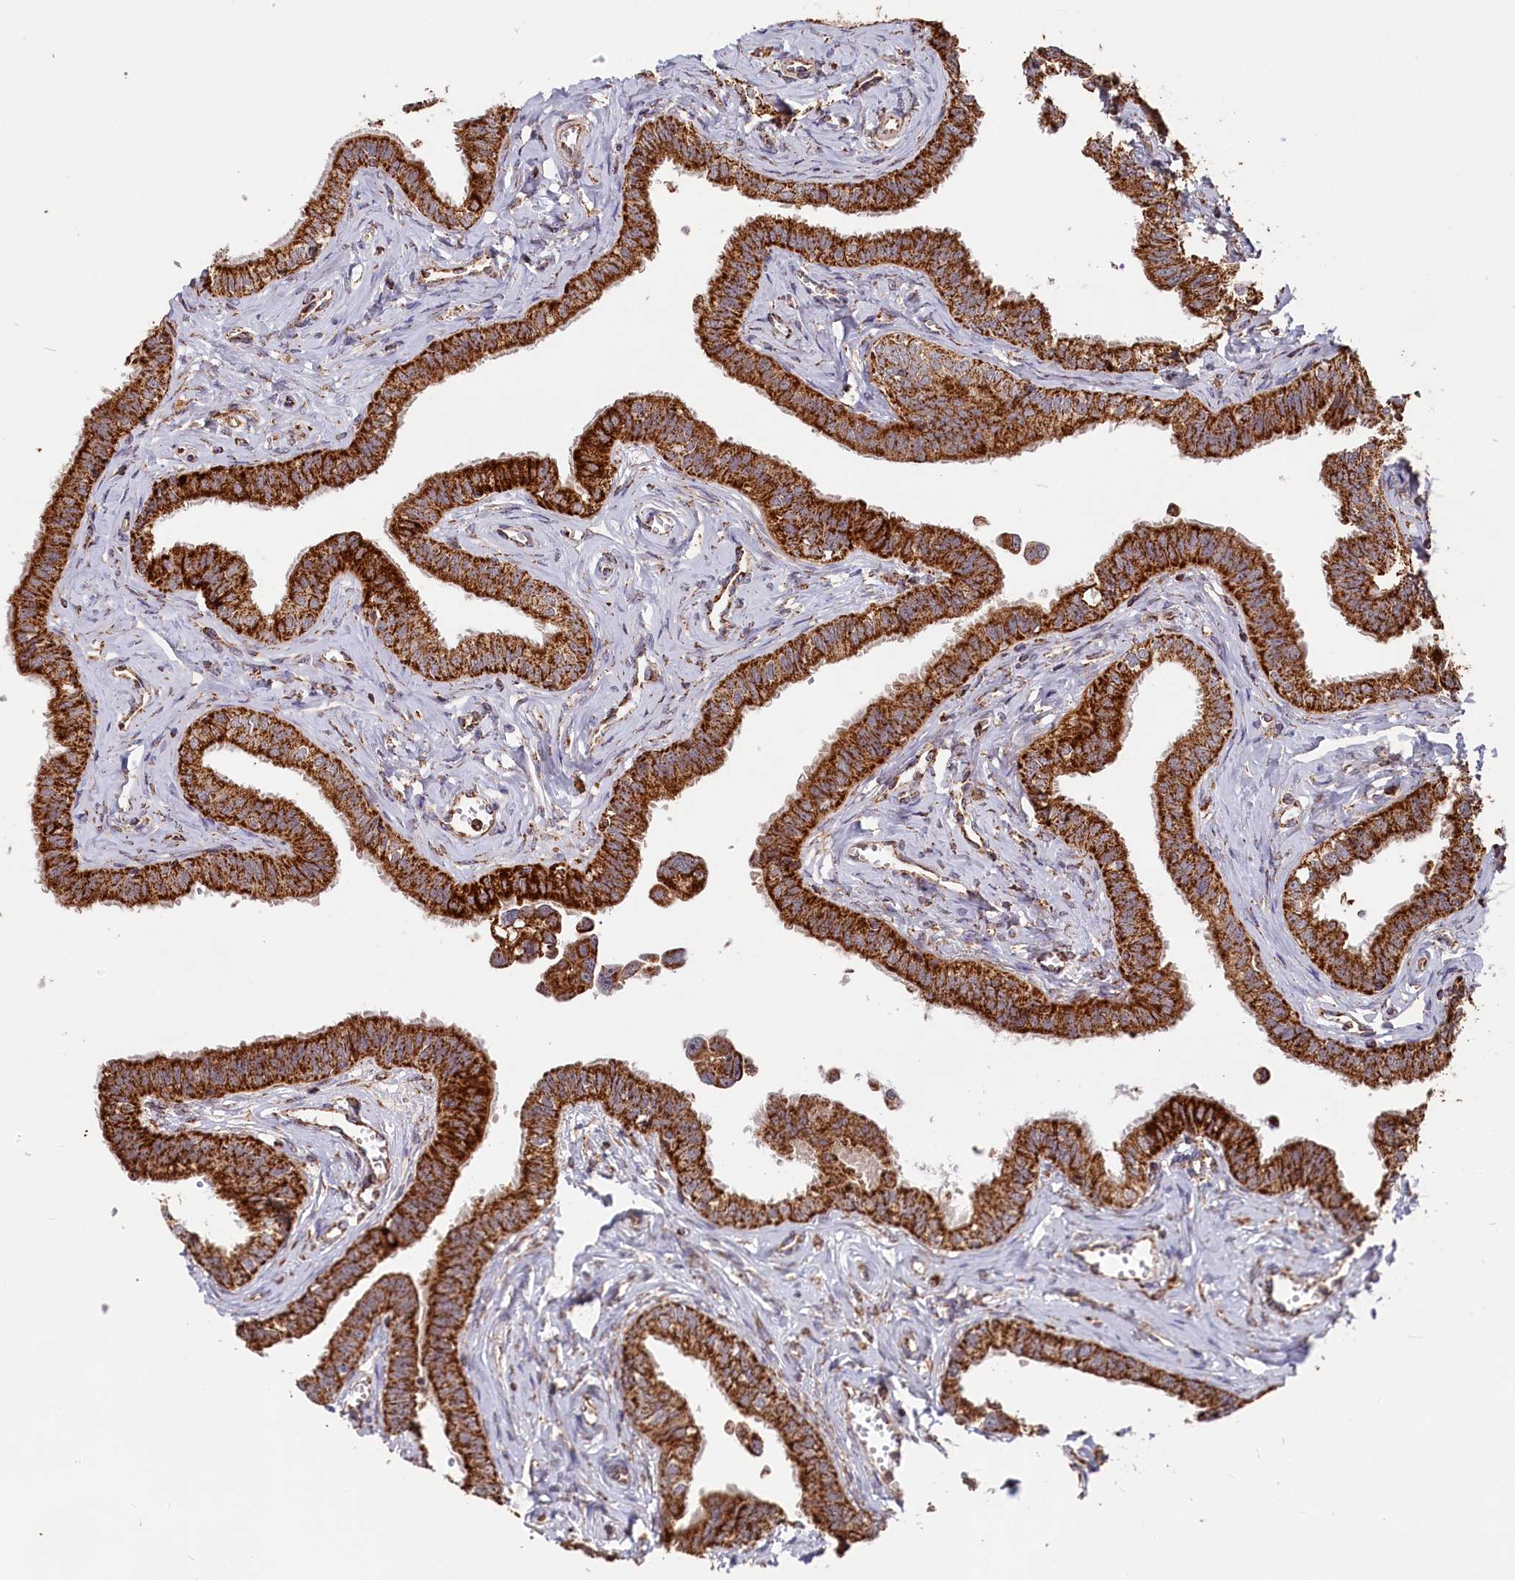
{"staining": {"intensity": "strong", "quantity": ">75%", "location": "cytoplasmic/membranous"}, "tissue": "fallopian tube", "cell_type": "Glandular cells", "image_type": "normal", "snomed": [{"axis": "morphology", "description": "Normal tissue, NOS"}, {"axis": "morphology", "description": "Carcinoma, NOS"}, {"axis": "topography", "description": "Fallopian tube"}, {"axis": "topography", "description": "Ovary"}], "caption": "The immunohistochemical stain highlights strong cytoplasmic/membranous staining in glandular cells of unremarkable fallopian tube. (Stains: DAB in brown, nuclei in blue, Microscopy: brightfield microscopy at high magnification).", "gene": "MACROD1", "patient": {"sex": "female", "age": 59}}